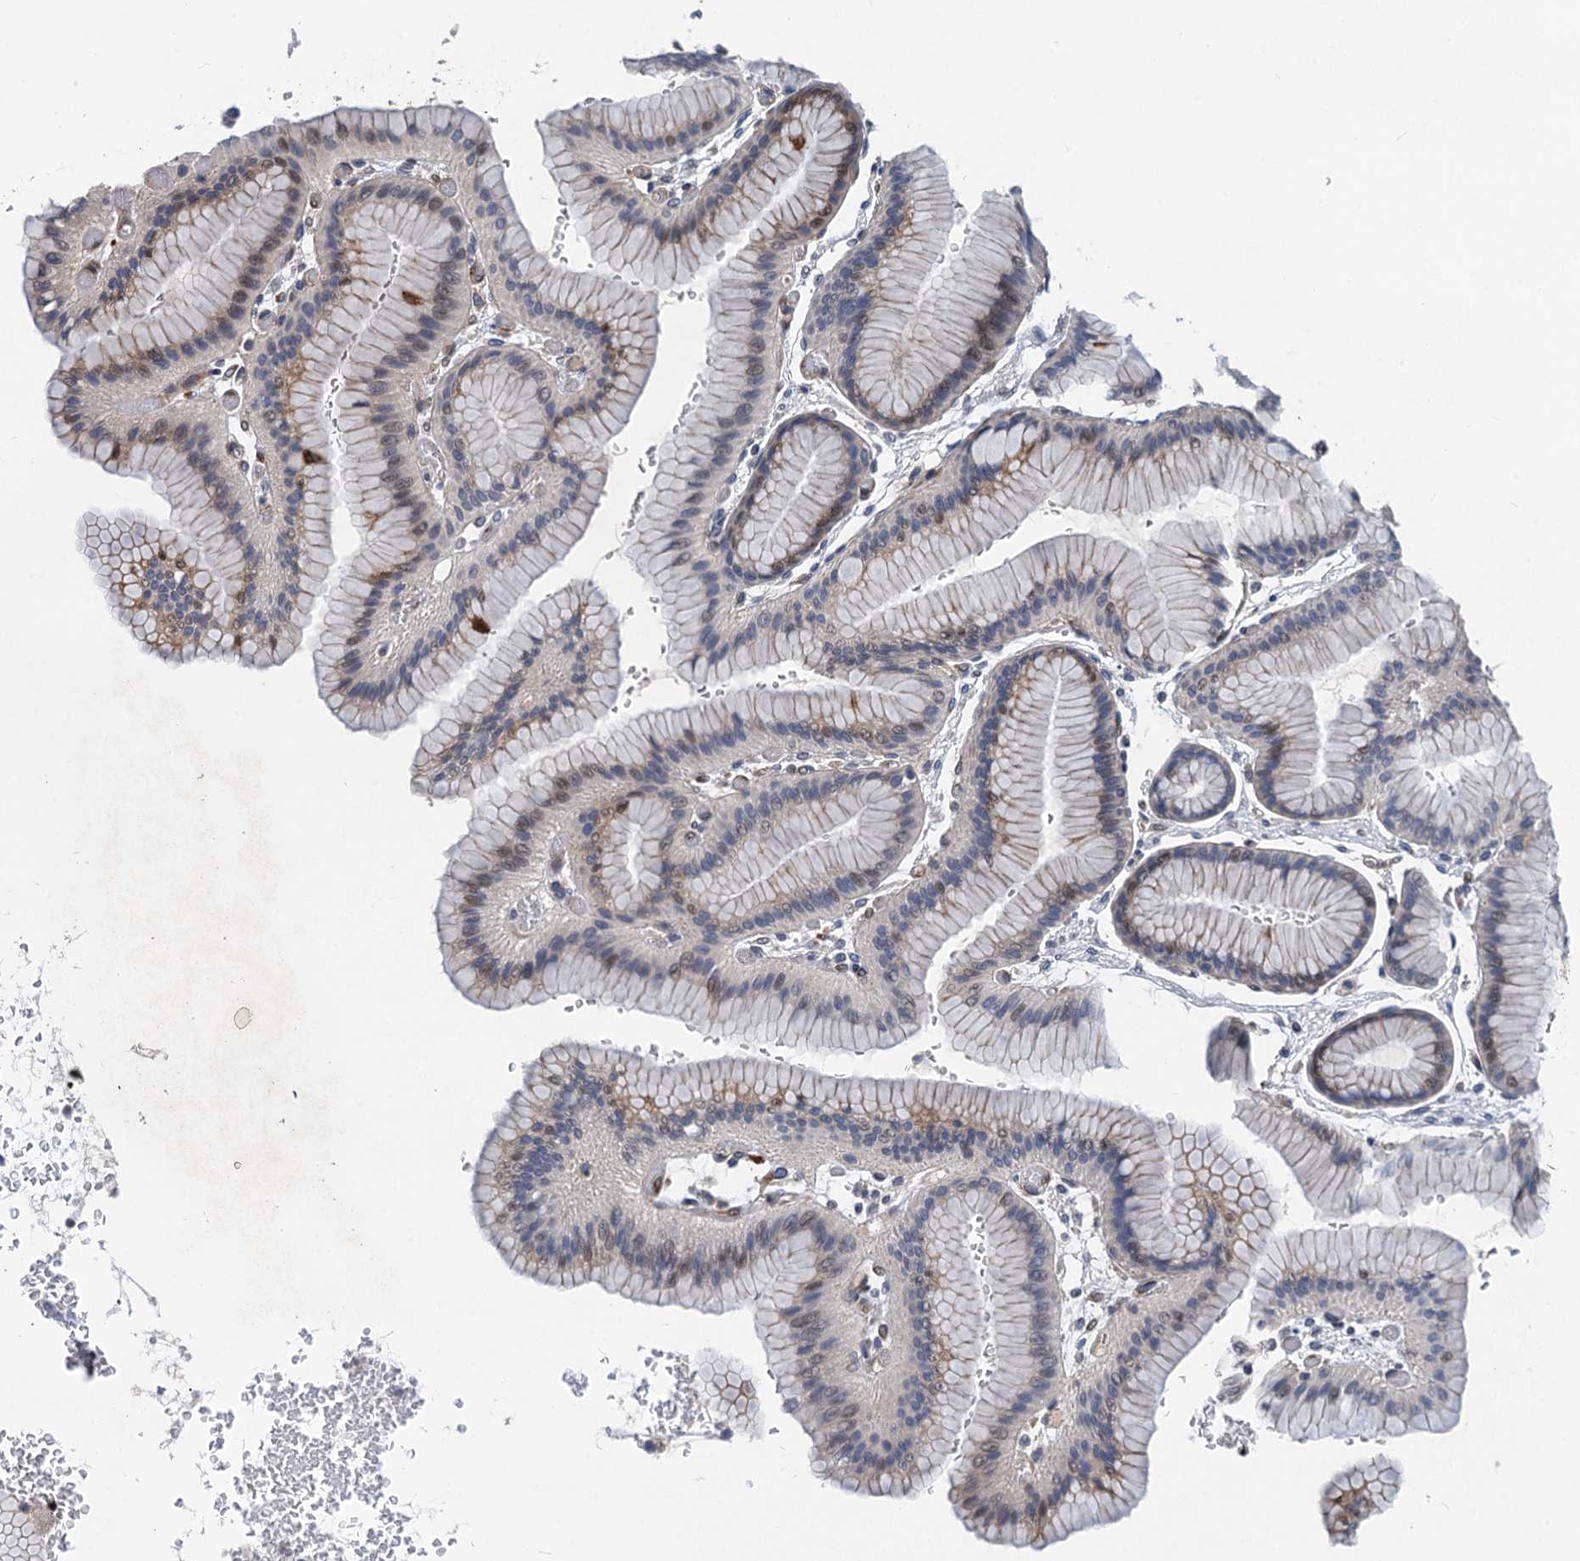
{"staining": {"intensity": "moderate", "quantity": "<25%", "location": "cytoplasmic/membranous"}, "tissue": "stomach", "cell_type": "Glandular cells", "image_type": "normal", "snomed": [{"axis": "morphology", "description": "Normal tissue, NOS"}, {"axis": "morphology", "description": "Adenocarcinoma, NOS"}, {"axis": "morphology", "description": "Adenocarcinoma, High grade"}, {"axis": "topography", "description": "Stomach, upper"}, {"axis": "topography", "description": "Stomach"}], "caption": "A low amount of moderate cytoplasmic/membranous positivity is present in approximately <25% of glandular cells in normal stomach.", "gene": "NBEA", "patient": {"sex": "female", "age": 65}}